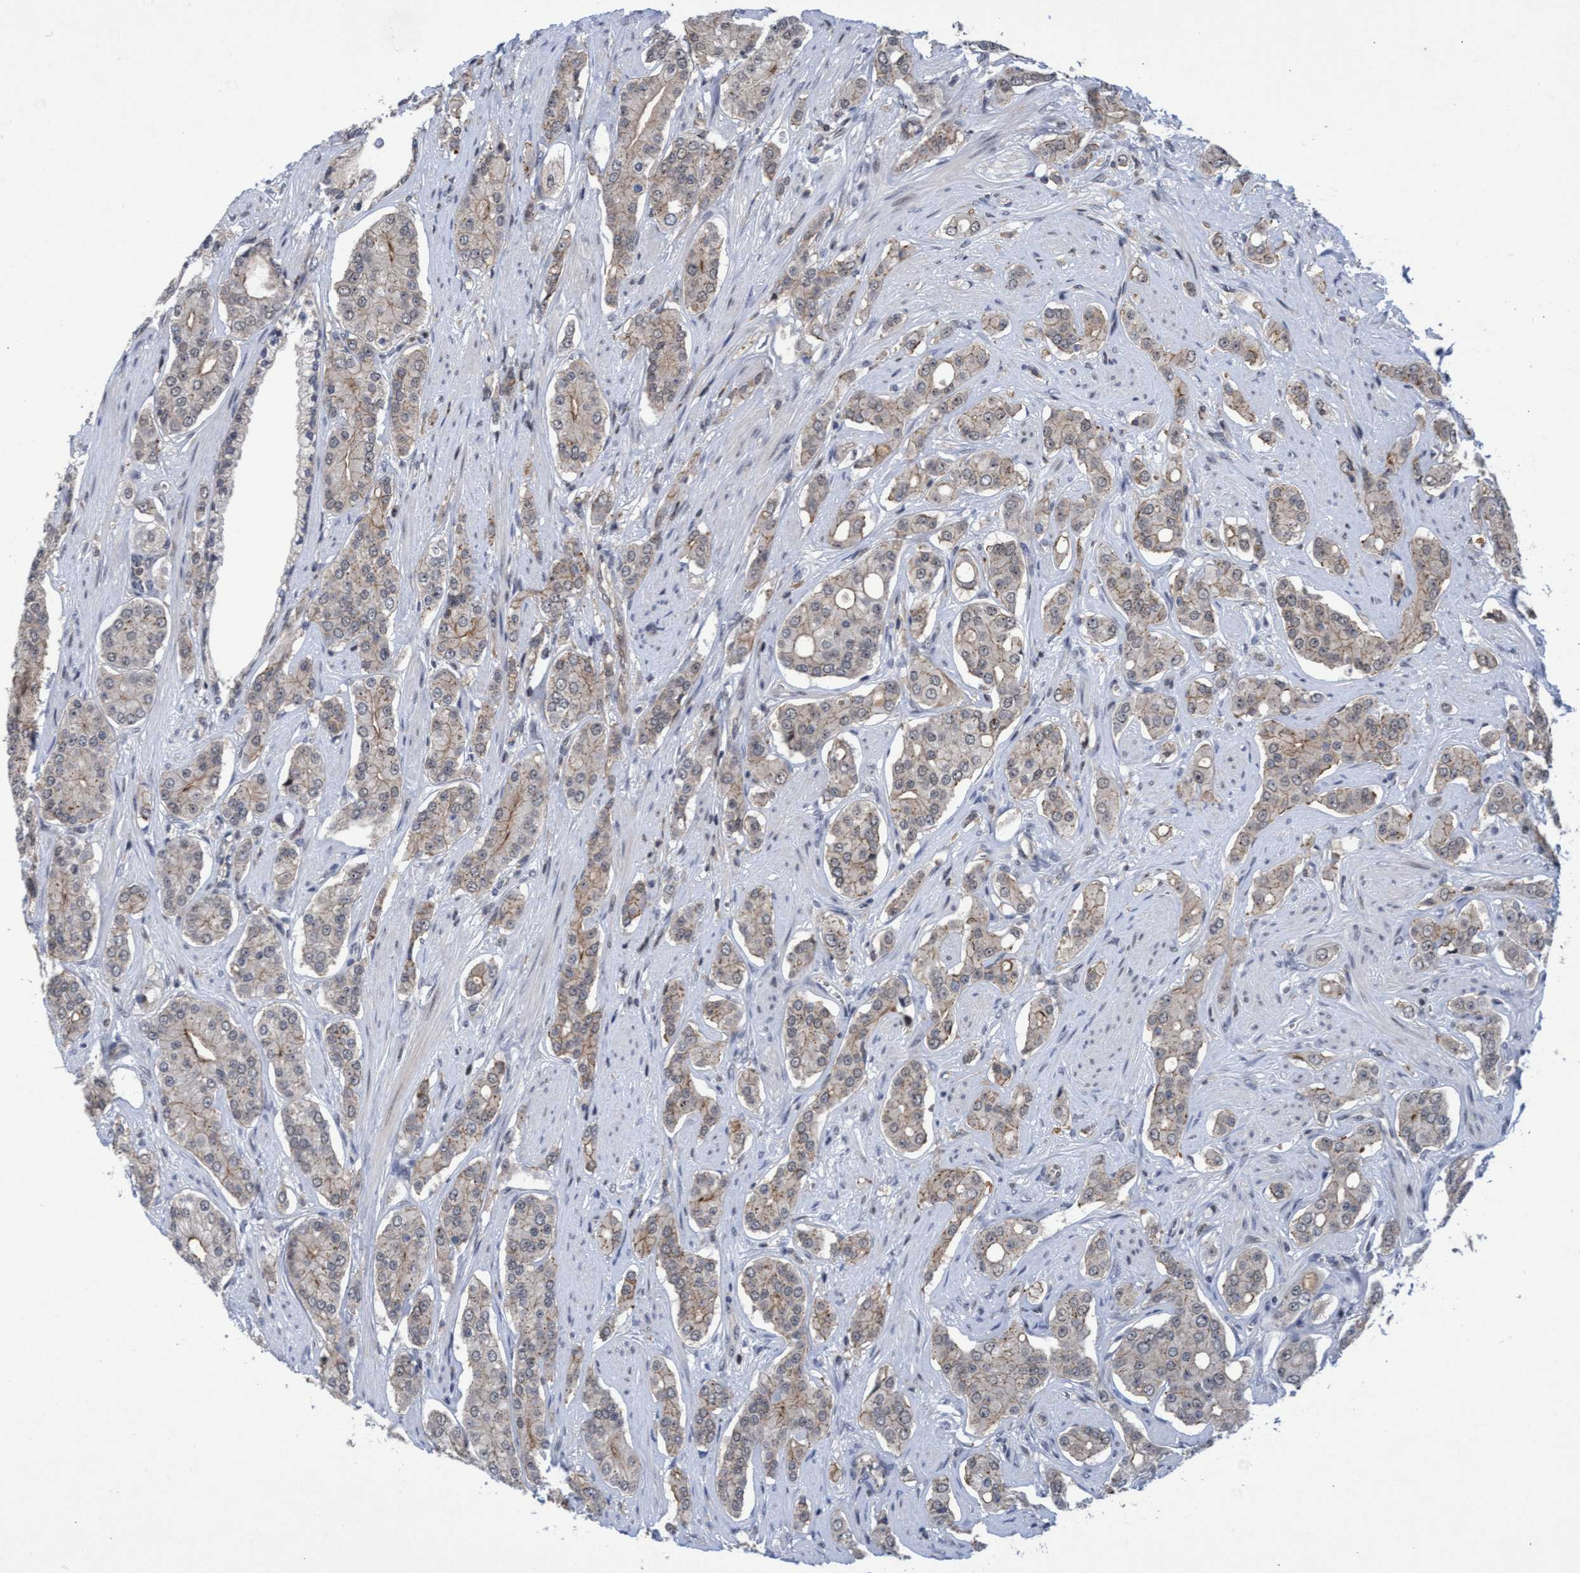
{"staining": {"intensity": "weak", "quantity": "25%-75%", "location": "cytoplasmic/membranous"}, "tissue": "prostate cancer", "cell_type": "Tumor cells", "image_type": "cancer", "snomed": [{"axis": "morphology", "description": "Adenocarcinoma, High grade"}, {"axis": "topography", "description": "Prostate"}], "caption": "A histopathology image of human prostate high-grade adenocarcinoma stained for a protein demonstrates weak cytoplasmic/membranous brown staining in tumor cells. The staining was performed using DAB (3,3'-diaminobenzidine) to visualize the protein expression in brown, while the nuclei were stained in blue with hematoxylin (Magnification: 20x).", "gene": "GTF2F1", "patient": {"sex": "male", "age": 71}}